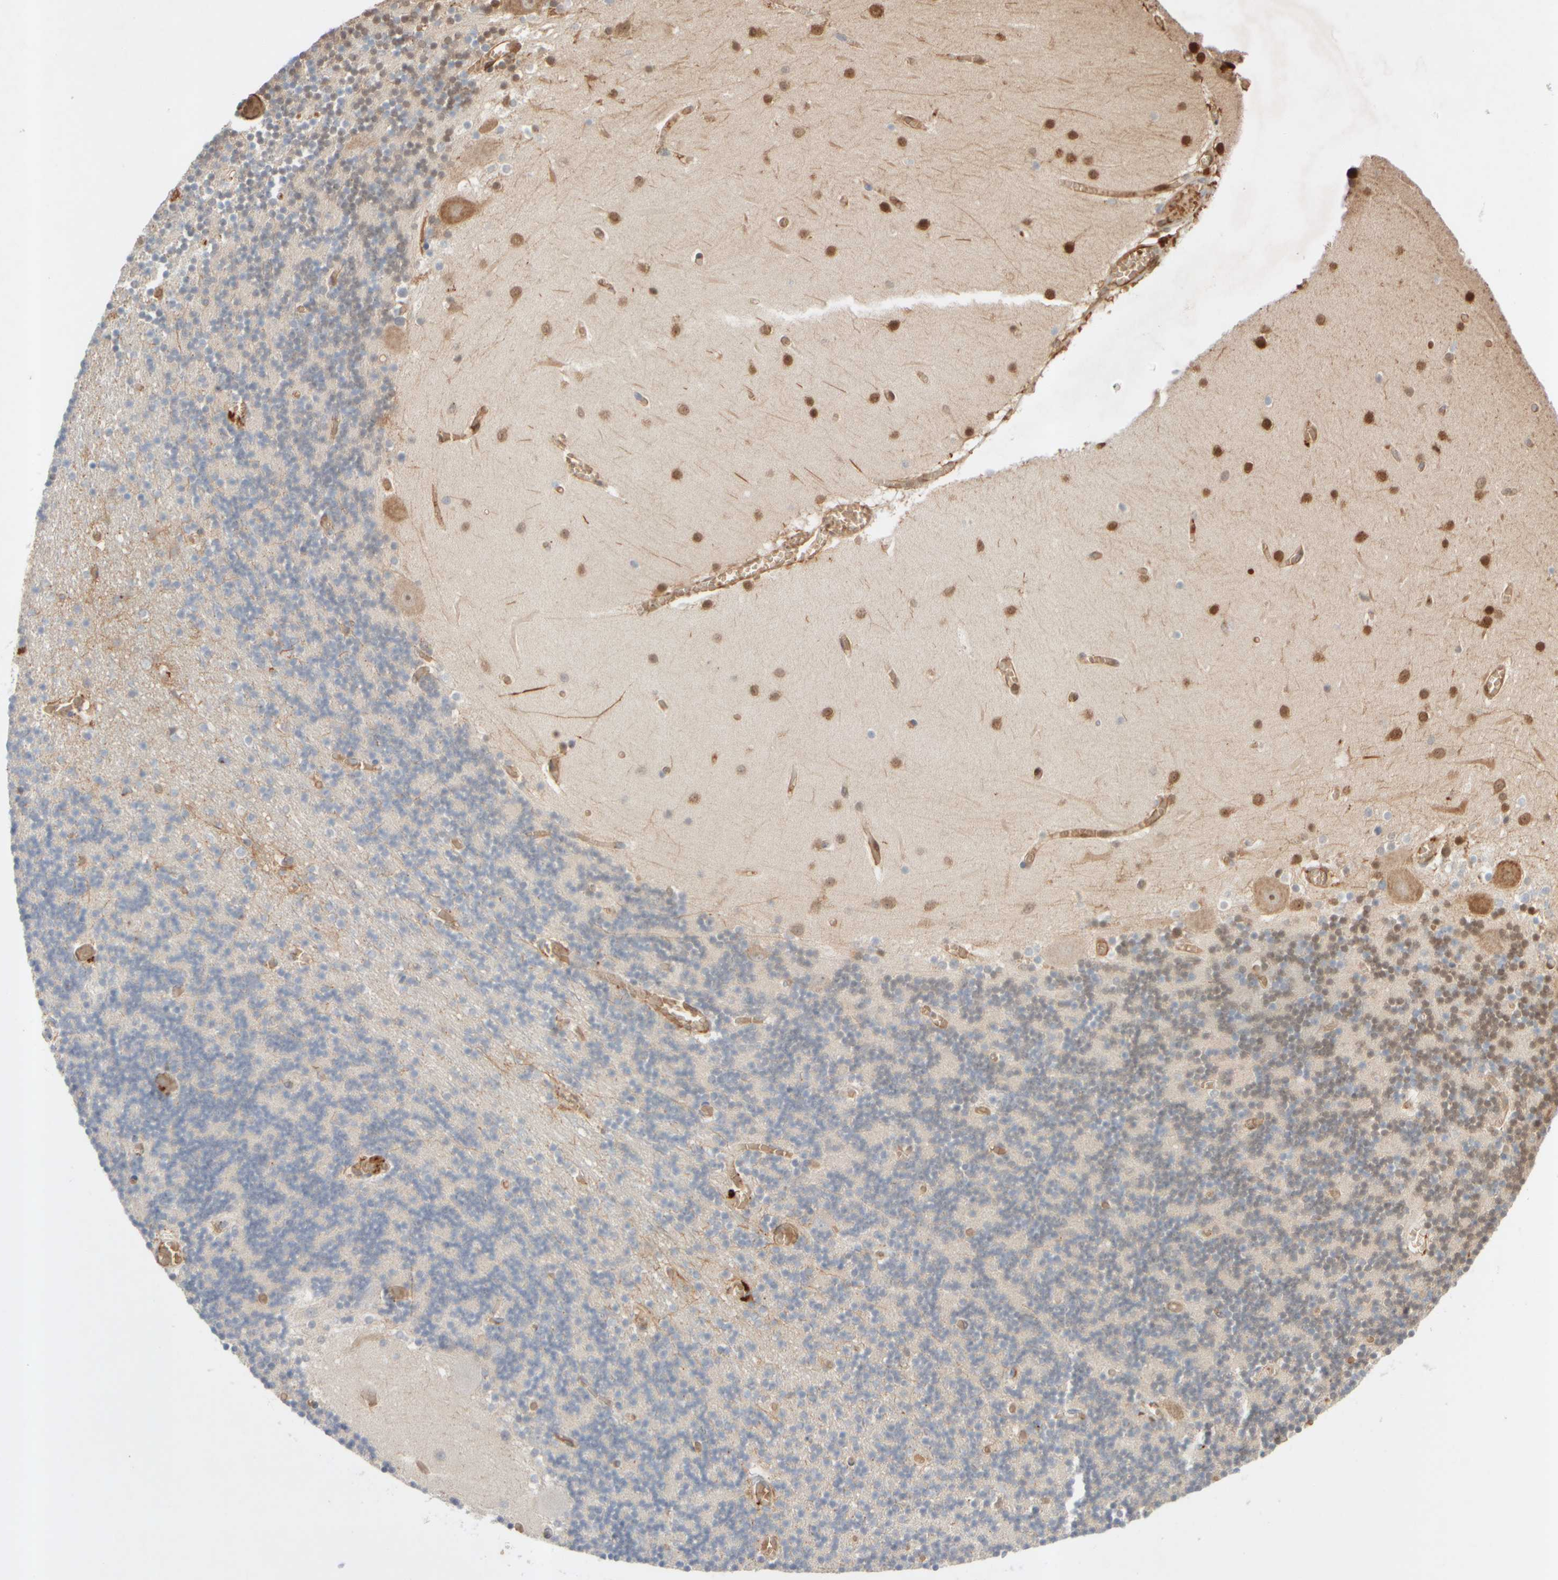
{"staining": {"intensity": "negative", "quantity": "none", "location": "none"}, "tissue": "cerebellum", "cell_type": "Cells in granular layer", "image_type": "normal", "snomed": [{"axis": "morphology", "description": "Normal tissue, NOS"}, {"axis": "topography", "description": "Cerebellum"}], "caption": "Immunohistochemical staining of normal human cerebellum exhibits no significant expression in cells in granular layer. (Immunohistochemistry, brightfield microscopy, high magnification).", "gene": "MST1", "patient": {"sex": "female", "age": 28}}